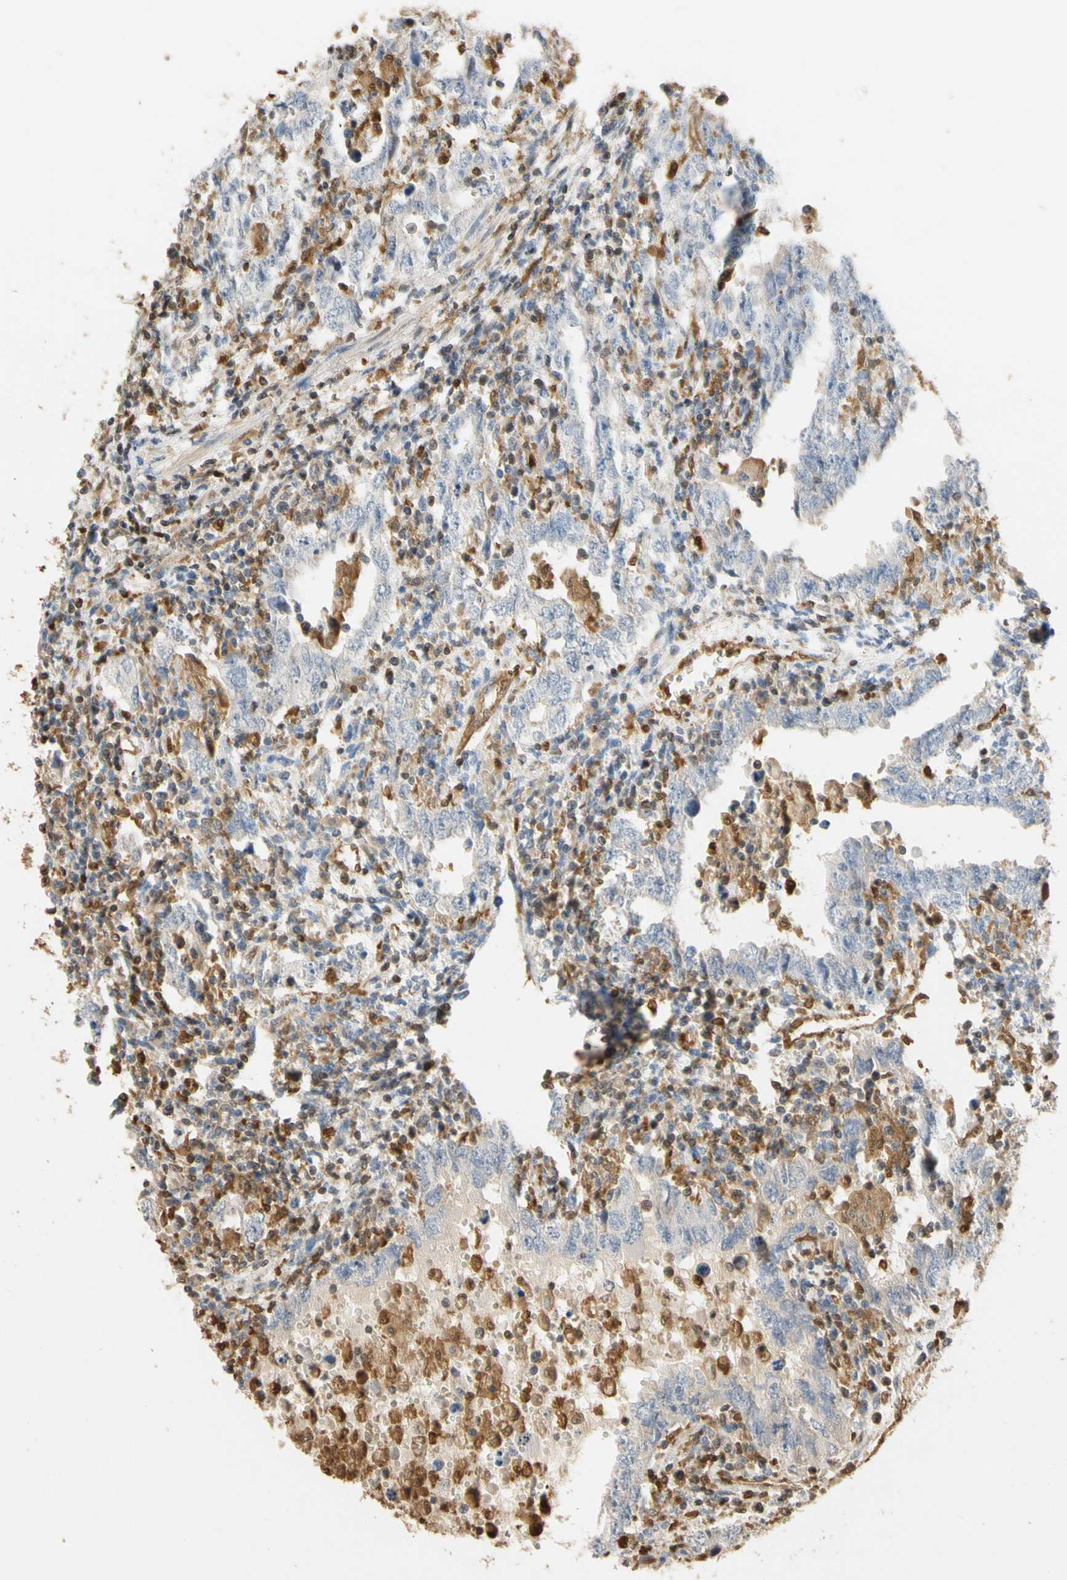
{"staining": {"intensity": "weak", "quantity": "<25%", "location": "cytoplasmic/membranous"}, "tissue": "testis cancer", "cell_type": "Tumor cells", "image_type": "cancer", "snomed": [{"axis": "morphology", "description": "Carcinoma, Embryonal, NOS"}, {"axis": "topography", "description": "Testis"}], "caption": "Immunohistochemical staining of testis cancer exhibits no significant expression in tumor cells. (Stains: DAB (3,3'-diaminobenzidine) immunohistochemistry with hematoxylin counter stain, Microscopy: brightfield microscopy at high magnification).", "gene": "S100A6", "patient": {"sex": "male", "age": 26}}